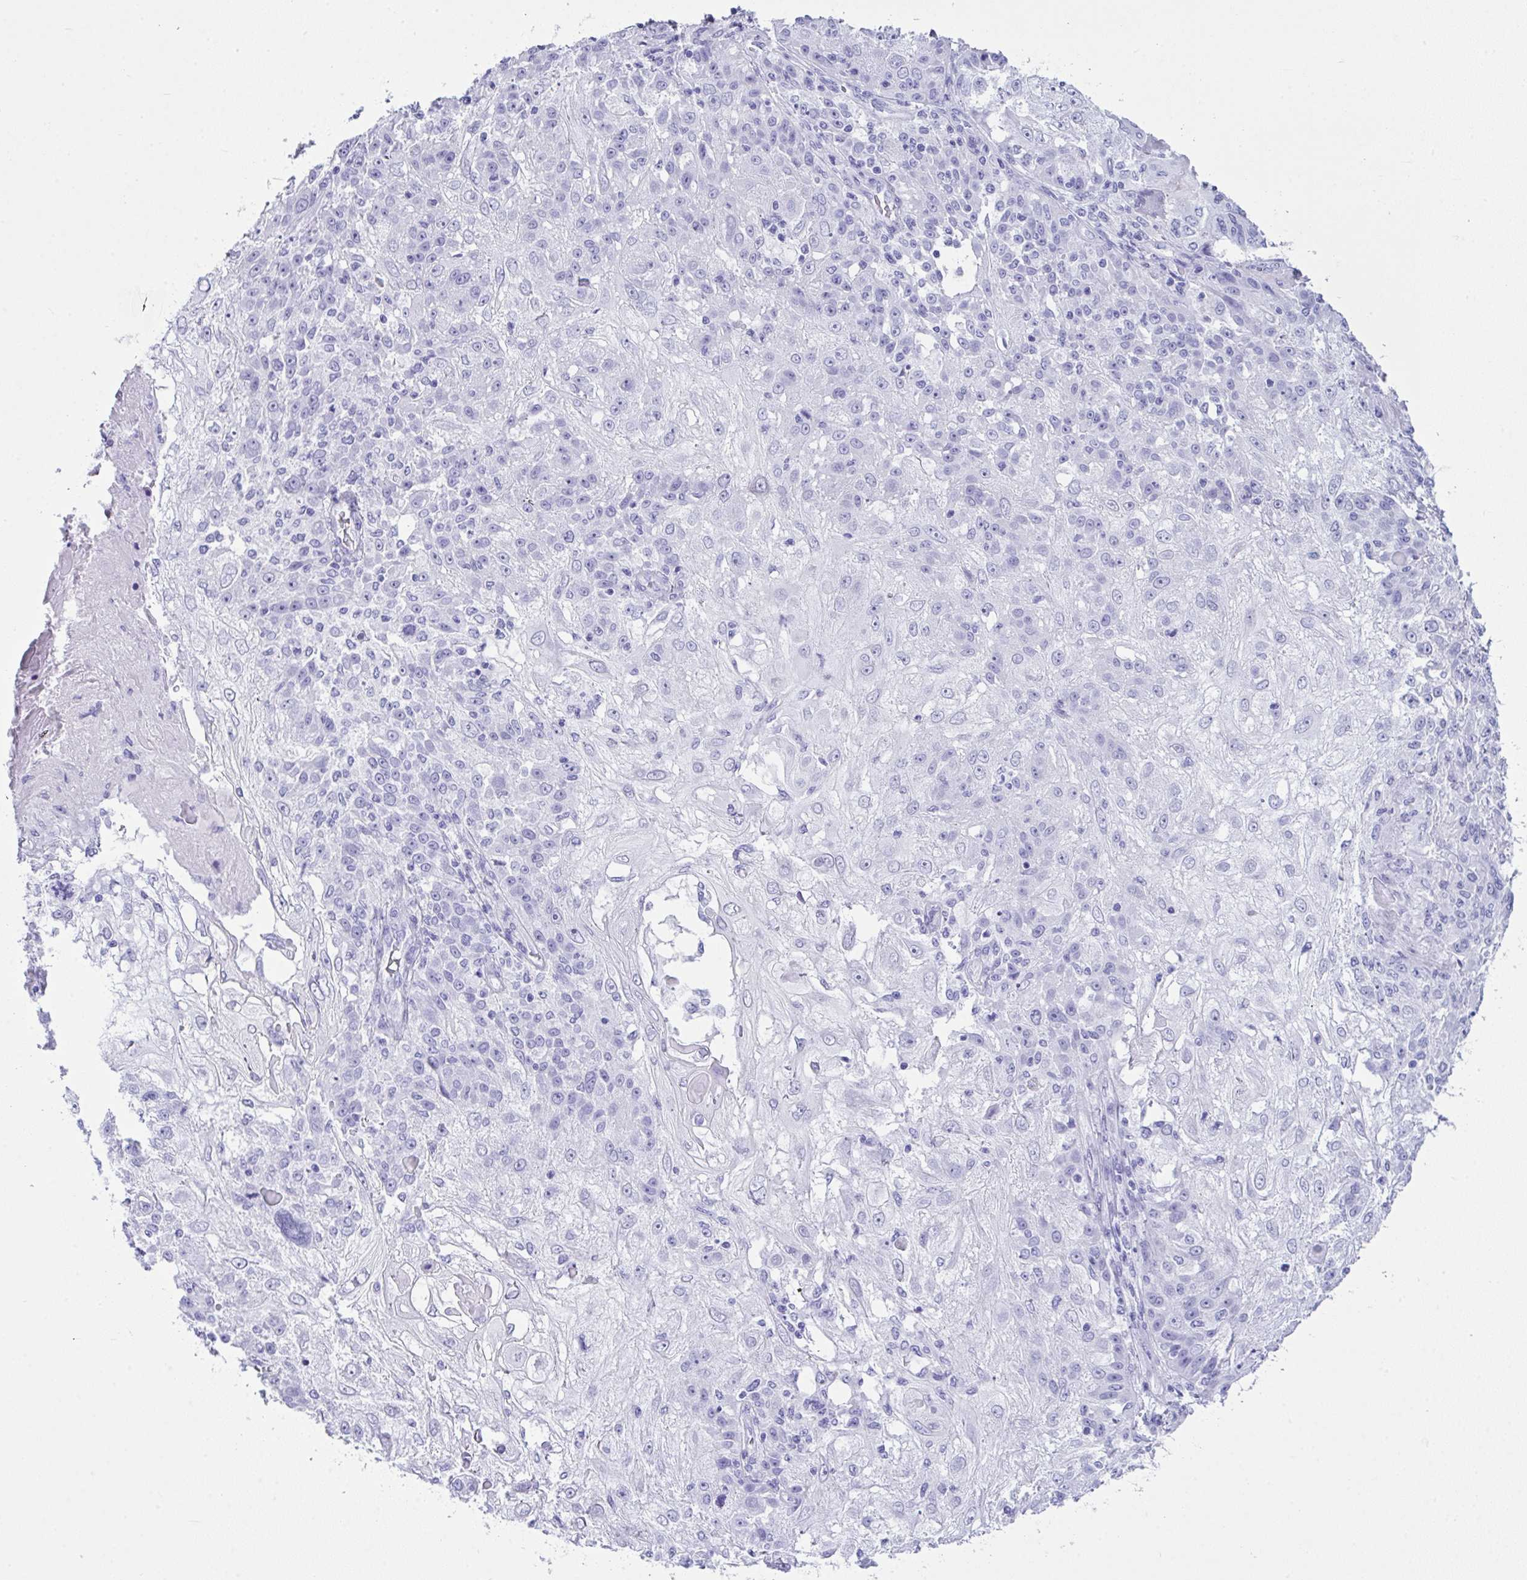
{"staining": {"intensity": "negative", "quantity": "none", "location": "none"}, "tissue": "skin cancer", "cell_type": "Tumor cells", "image_type": "cancer", "snomed": [{"axis": "morphology", "description": "Normal tissue, NOS"}, {"axis": "morphology", "description": "Squamous cell carcinoma, NOS"}, {"axis": "topography", "description": "Skin"}], "caption": "Skin cancer was stained to show a protein in brown. There is no significant positivity in tumor cells.", "gene": "LGALS4", "patient": {"sex": "female", "age": 83}}